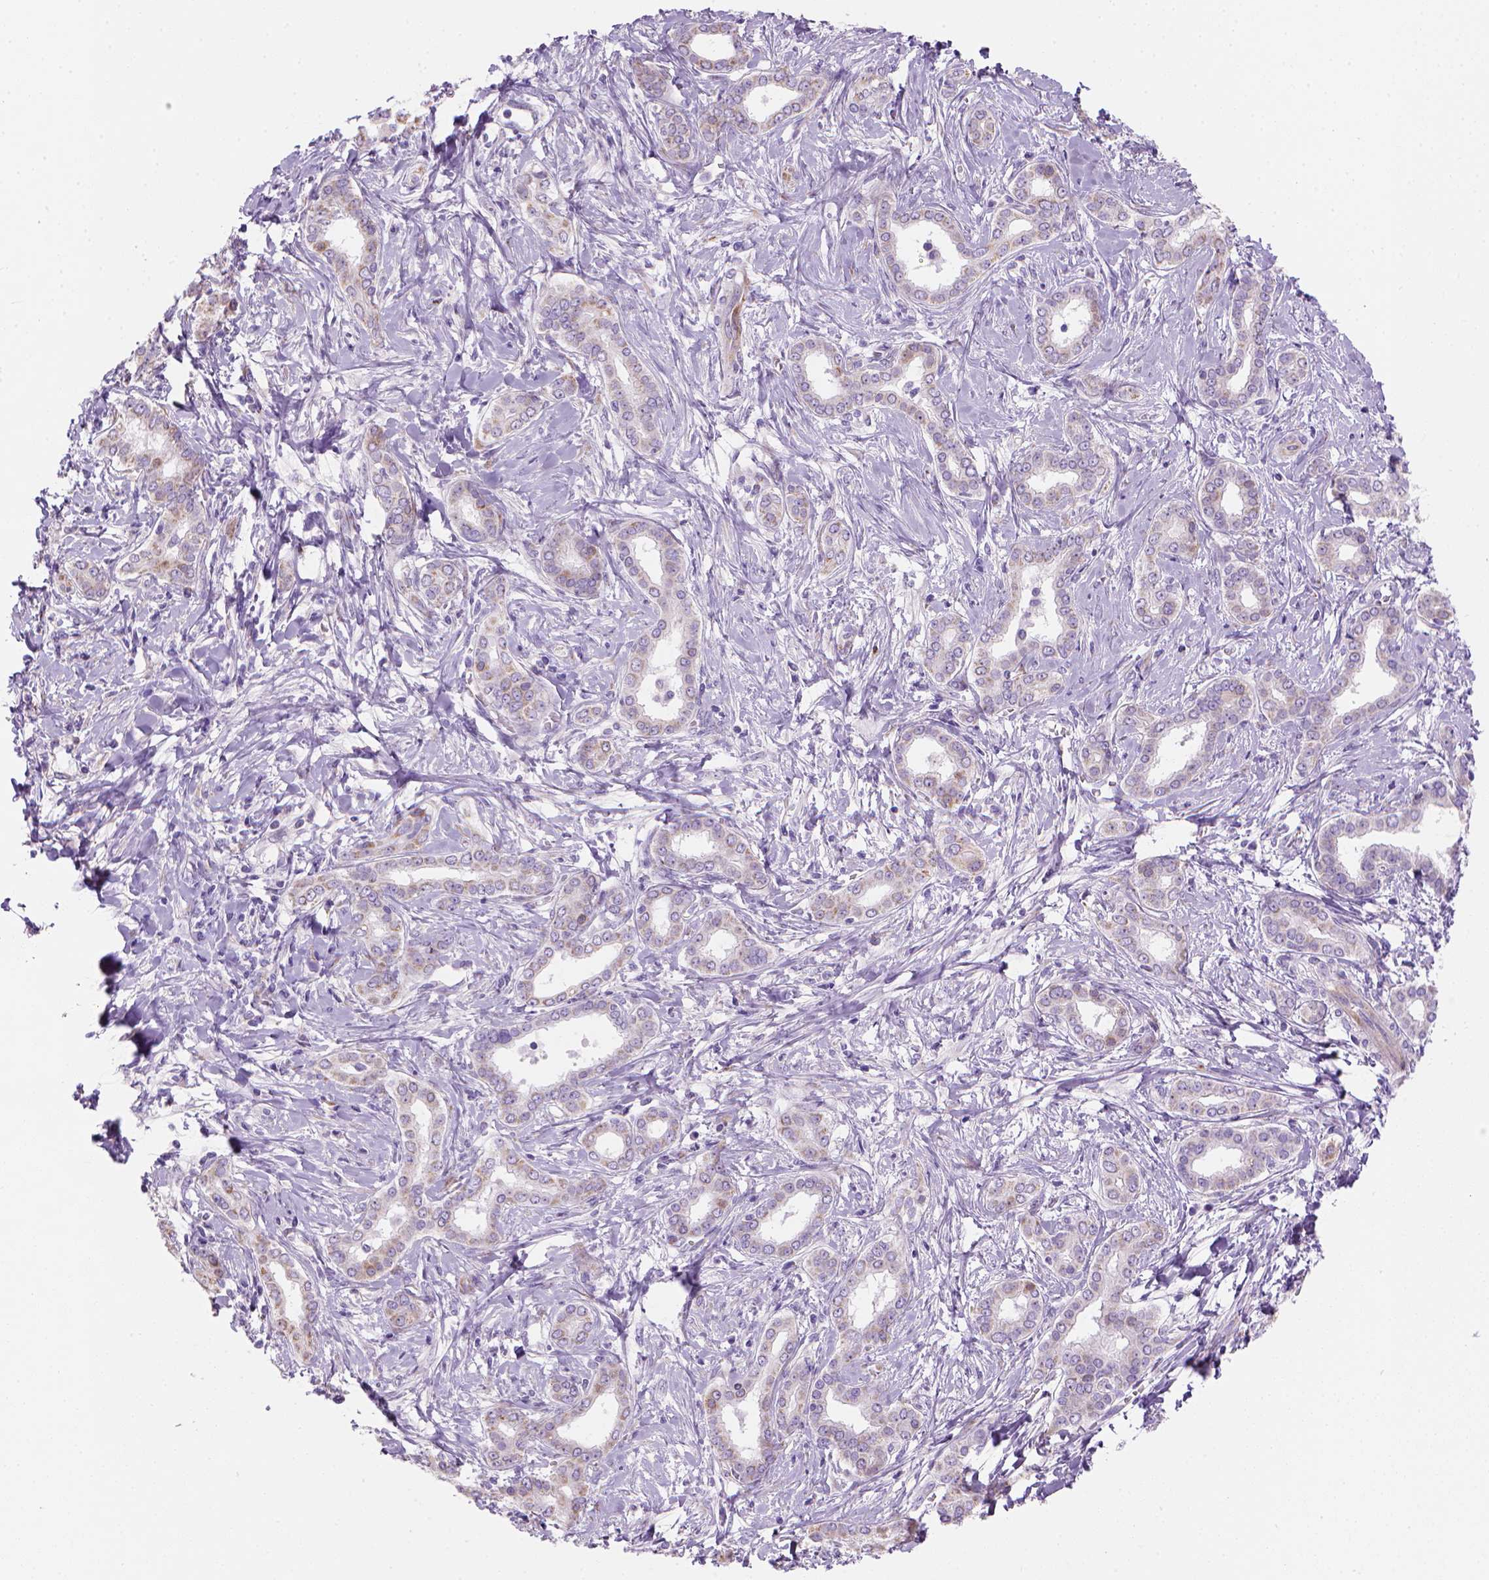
{"staining": {"intensity": "negative", "quantity": "none", "location": "none"}, "tissue": "liver cancer", "cell_type": "Tumor cells", "image_type": "cancer", "snomed": [{"axis": "morphology", "description": "Cholangiocarcinoma"}, {"axis": "topography", "description": "Liver"}], "caption": "Human liver cholangiocarcinoma stained for a protein using immunohistochemistry demonstrates no positivity in tumor cells.", "gene": "CES2", "patient": {"sex": "female", "age": 47}}